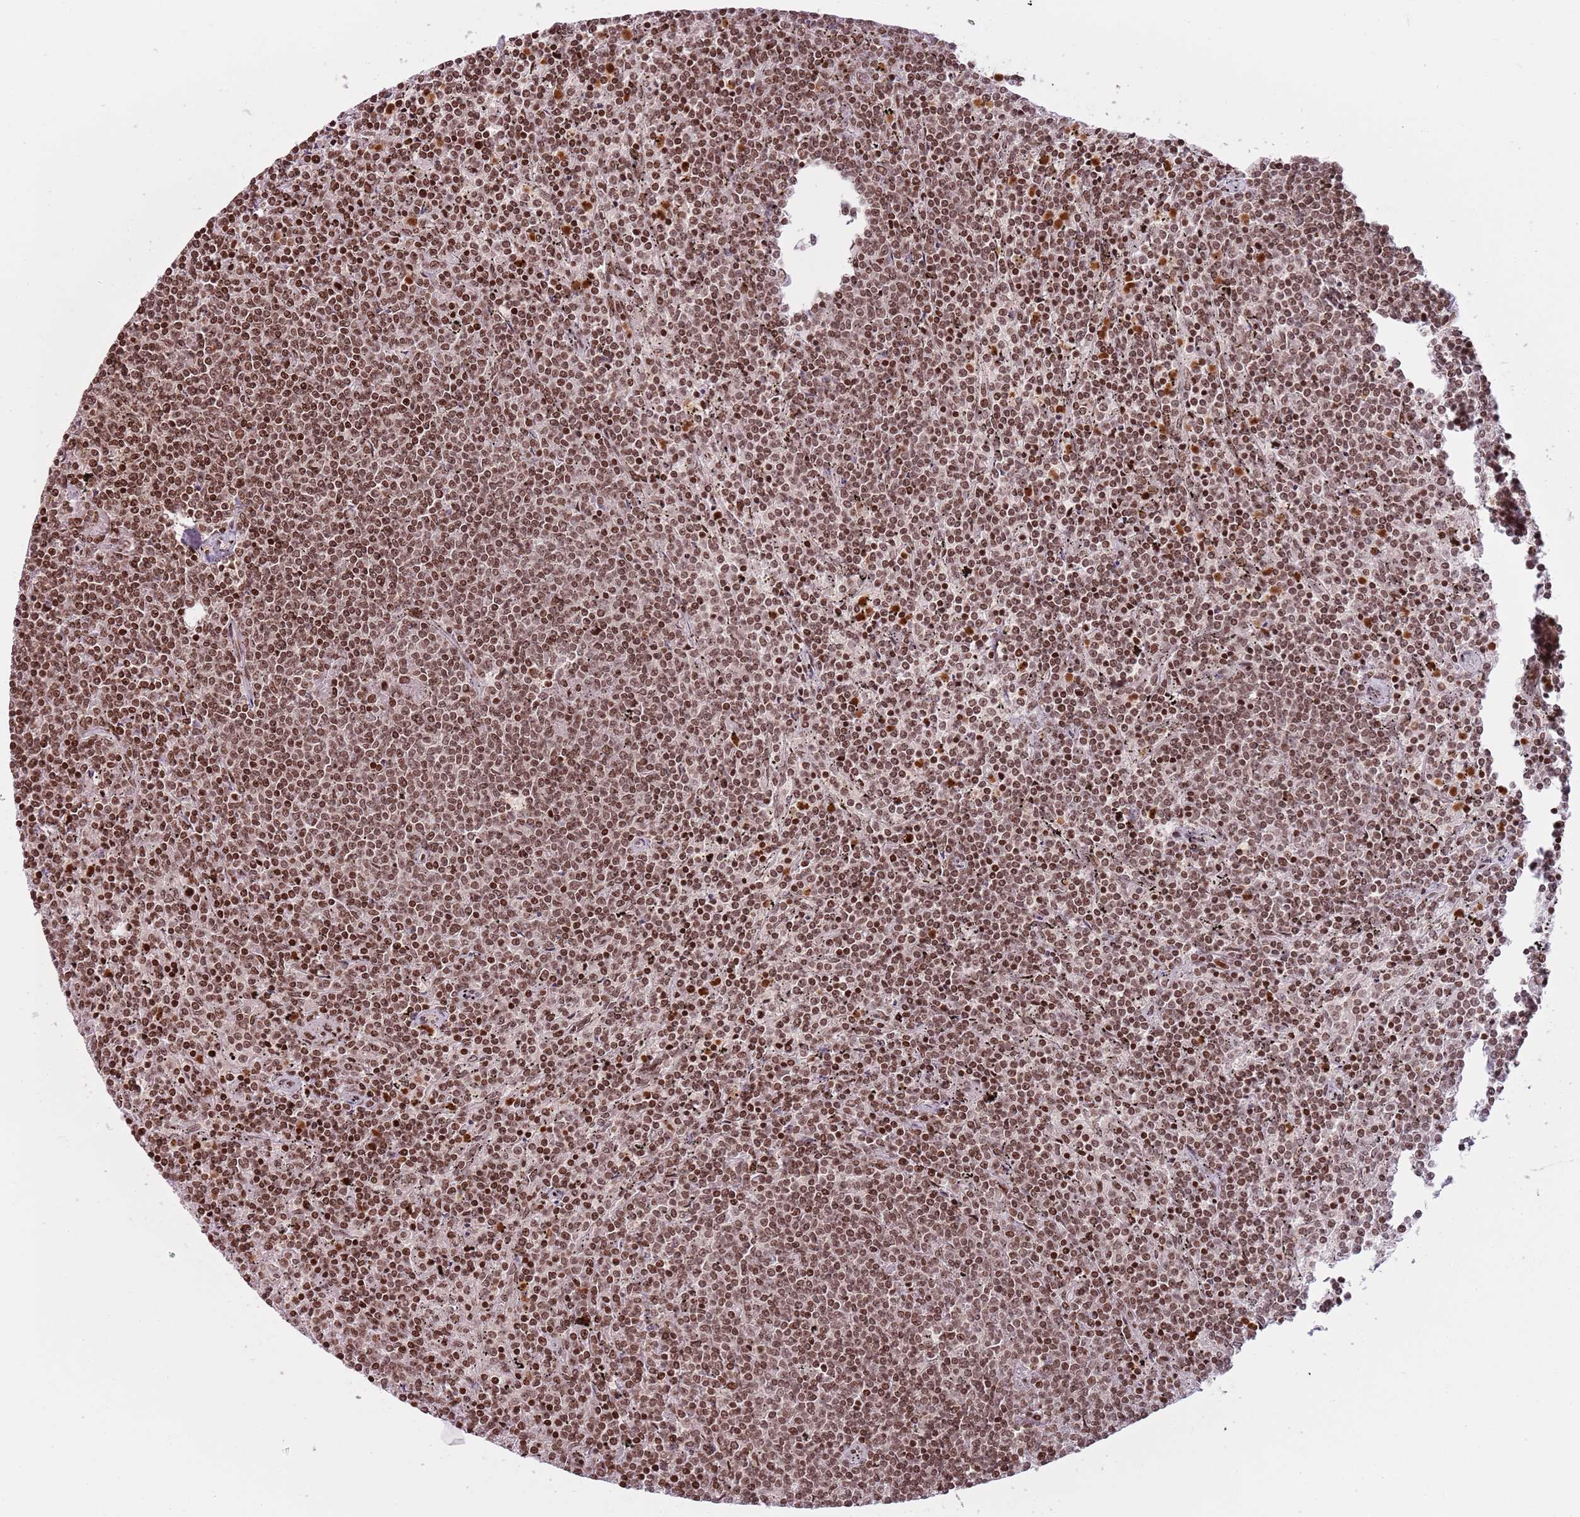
{"staining": {"intensity": "moderate", "quantity": ">75%", "location": "nuclear"}, "tissue": "lymphoma", "cell_type": "Tumor cells", "image_type": "cancer", "snomed": [{"axis": "morphology", "description": "Malignant lymphoma, non-Hodgkin's type, Low grade"}, {"axis": "topography", "description": "Spleen"}], "caption": "Moderate nuclear protein expression is identified in approximately >75% of tumor cells in malignant lymphoma, non-Hodgkin's type (low-grade).", "gene": "SH3RF3", "patient": {"sex": "female", "age": 50}}